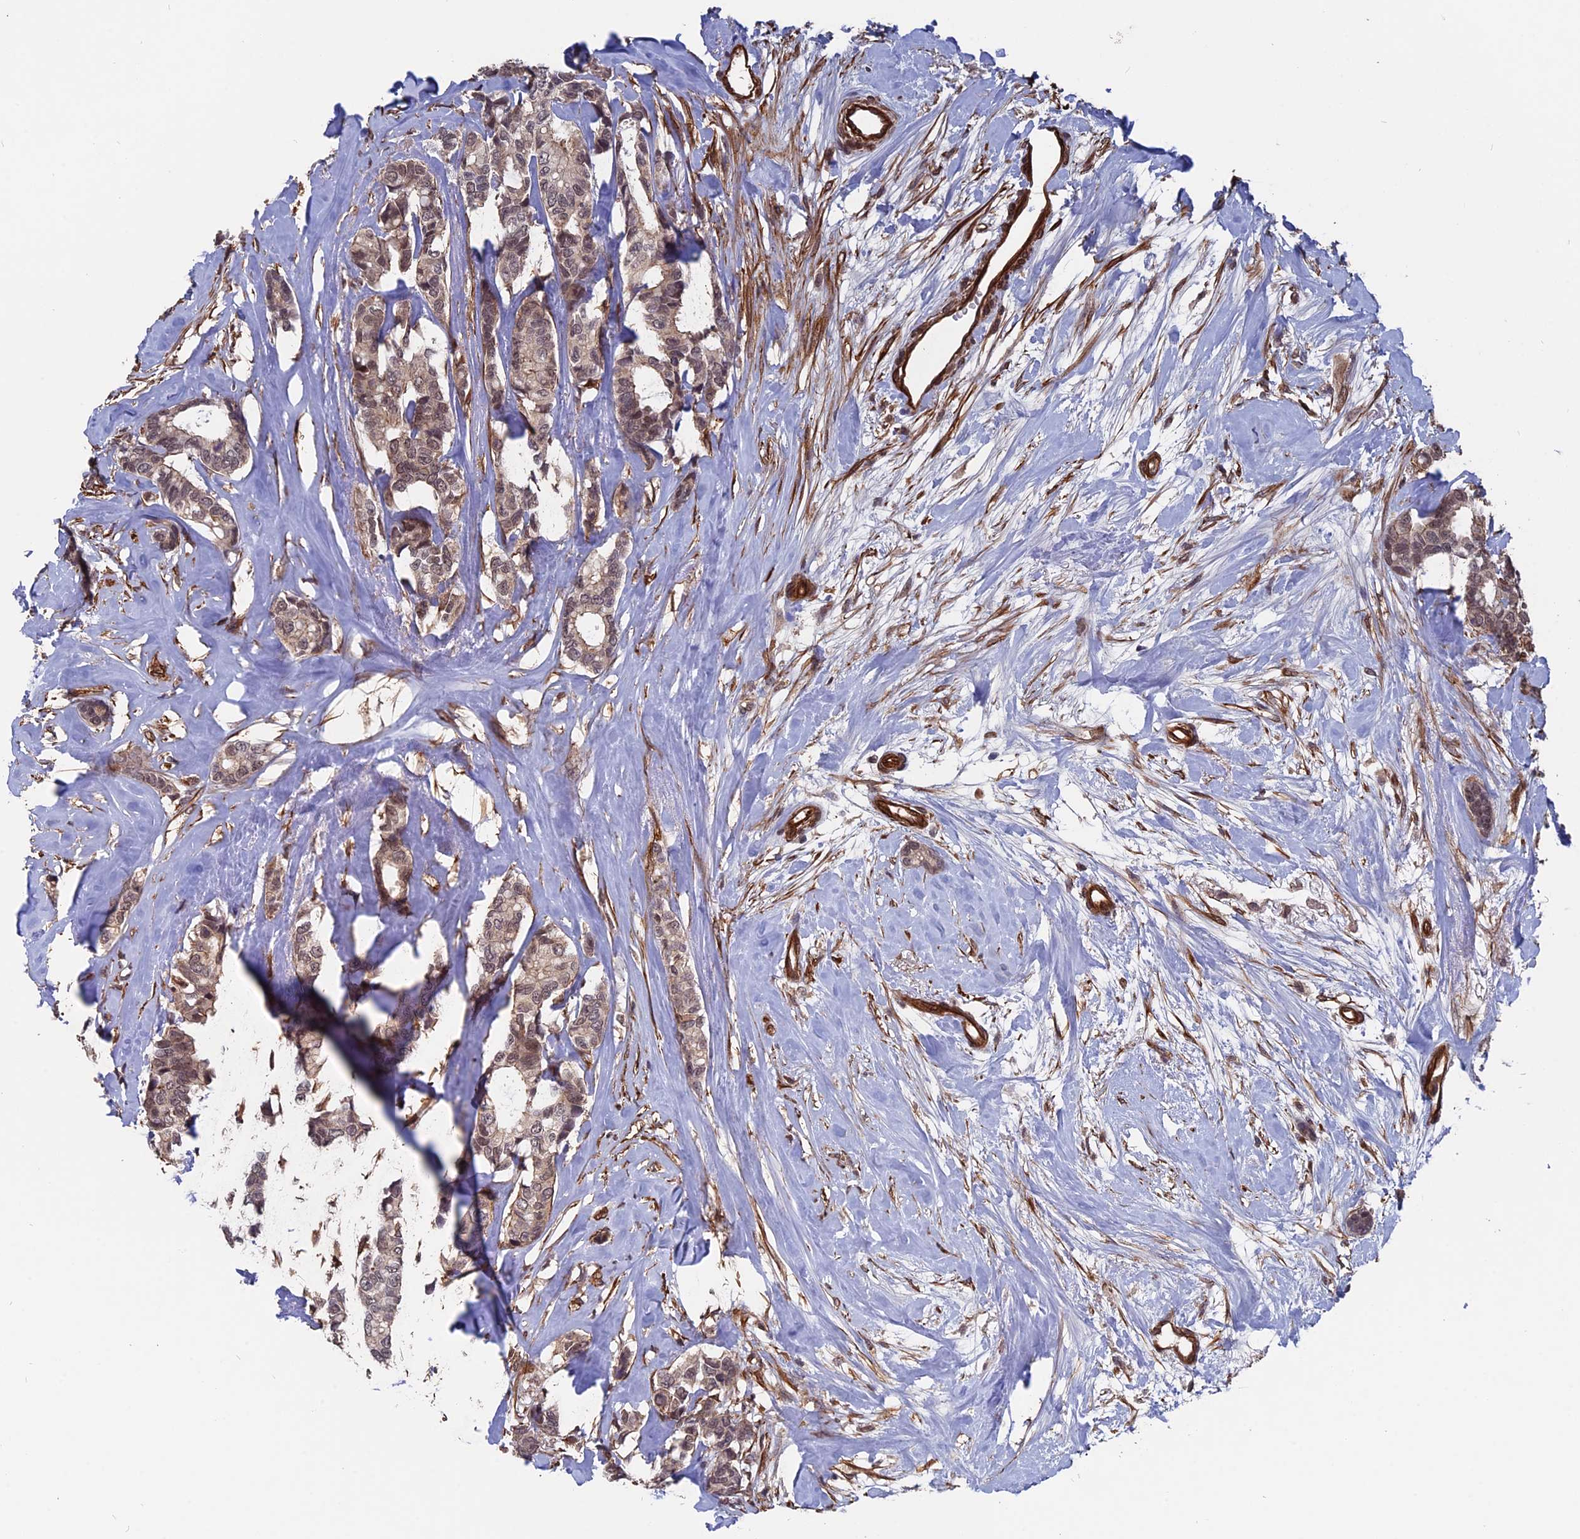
{"staining": {"intensity": "weak", "quantity": ">75%", "location": "cytoplasmic/membranous,nuclear"}, "tissue": "breast cancer", "cell_type": "Tumor cells", "image_type": "cancer", "snomed": [{"axis": "morphology", "description": "Duct carcinoma"}, {"axis": "topography", "description": "Breast"}], "caption": "Human breast cancer stained with a brown dye reveals weak cytoplasmic/membranous and nuclear positive expression in about >75% of tumor cells.", "gene": "NOSIP", "patient": {"sex": "female", "age": 87}}